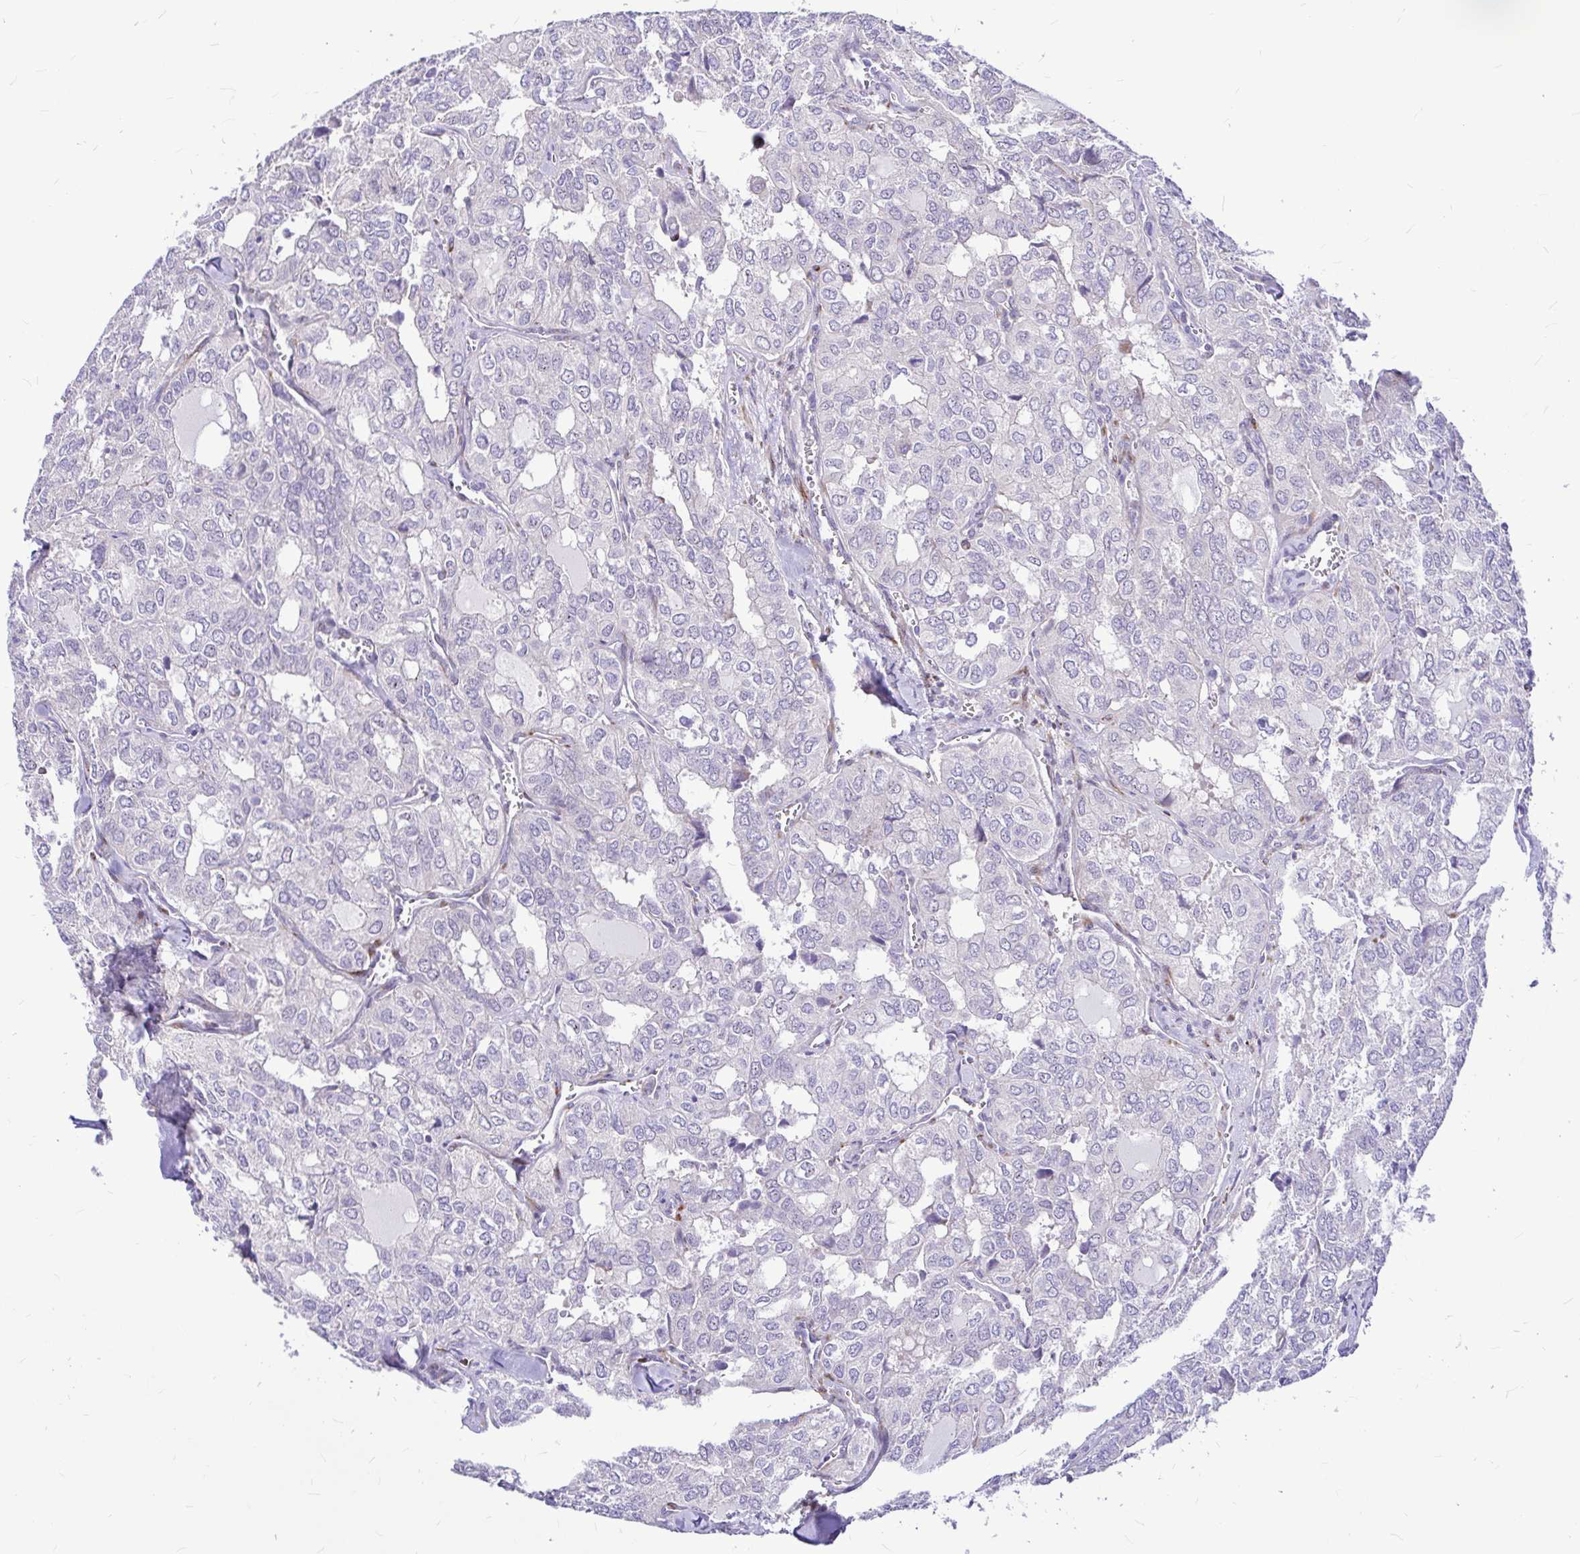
{"staining": {"intensity": "negative", "quantity": "none", "location": "none"}, "tissue": "thyroid cancer", "cell_type": "Tumor cells", "image_type": "cancer", "snomed": [{"axis": "morphology", "description": "Follicular adenoma carcinoma, NOS"}, {"axis": "topography", "description": "Thyroid gland"}], "caption": "Immunohistochemistry micrograph of neoplastic tissue: human thyroid follicular adenoma carcinoma stained with DAB (3,3'-diaminobenzidine) exhibits no significant protein expression in tumor cells. (DAB immunohistochemistry (IHC), high magnification).", "gene": "GABBR2", "patient": {"sex": "male", "age": 75}}